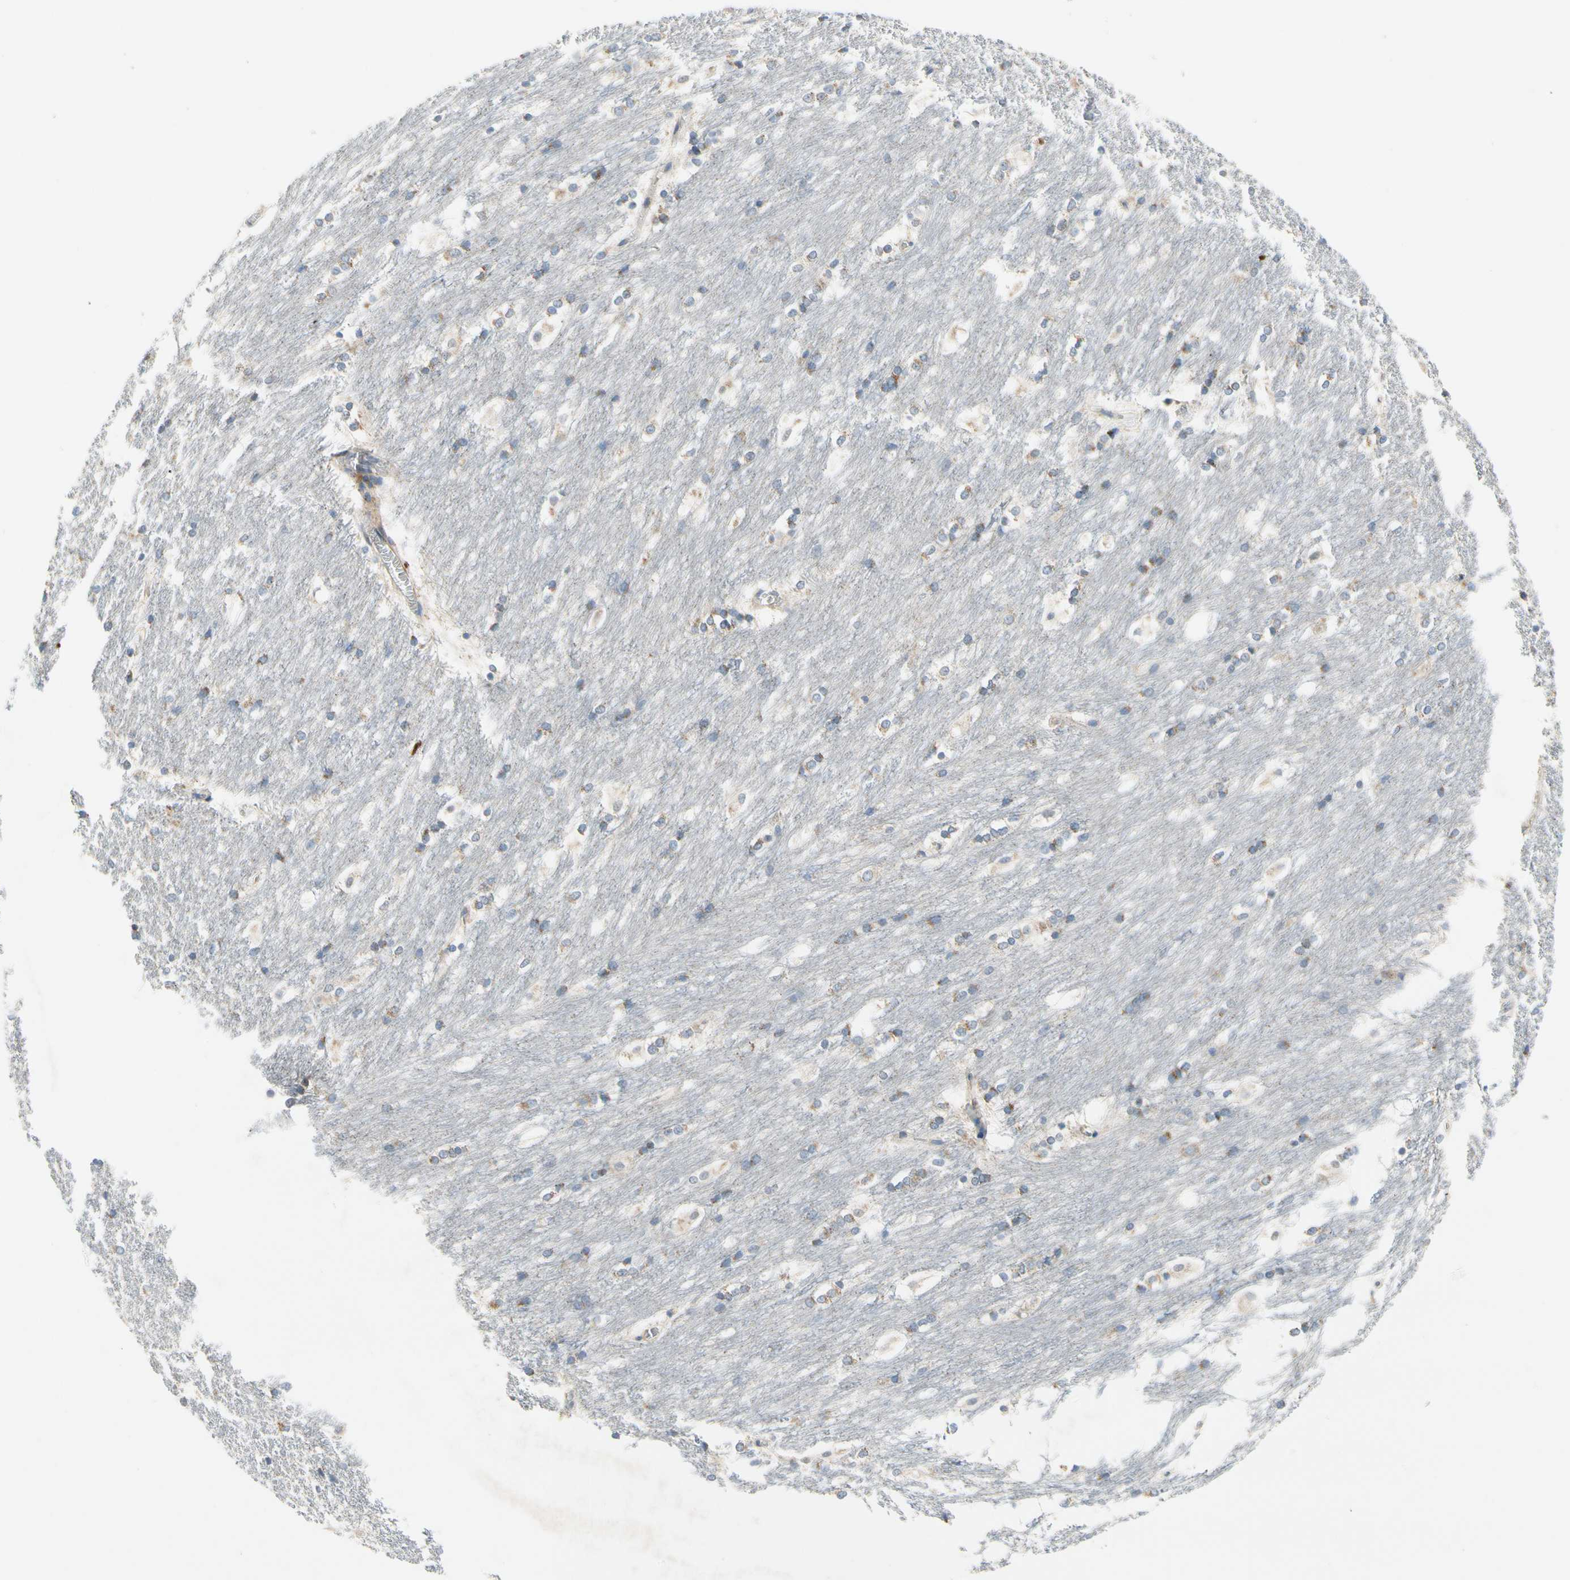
{"staining": {"intensity": "negative", "quantity": "none", "location": "none"}, "tissue": "caudate", "cell_type": "Glial cells", "image_type": "normal", "snomed": [{"axis": "morphology", "description": "Normal tissue, NOS"}, {"axis": "topography", "description": "Lateral ventricle wall"}], "caption": "IHC micrograph of unremarkable human caudate stained for a protein (brown), which displays no staining in glial cells. (IHC, brightfield microscopy, high magnification).", "gene": "KLHDC8B", "patient": {"sex": "female", "age": 19}}